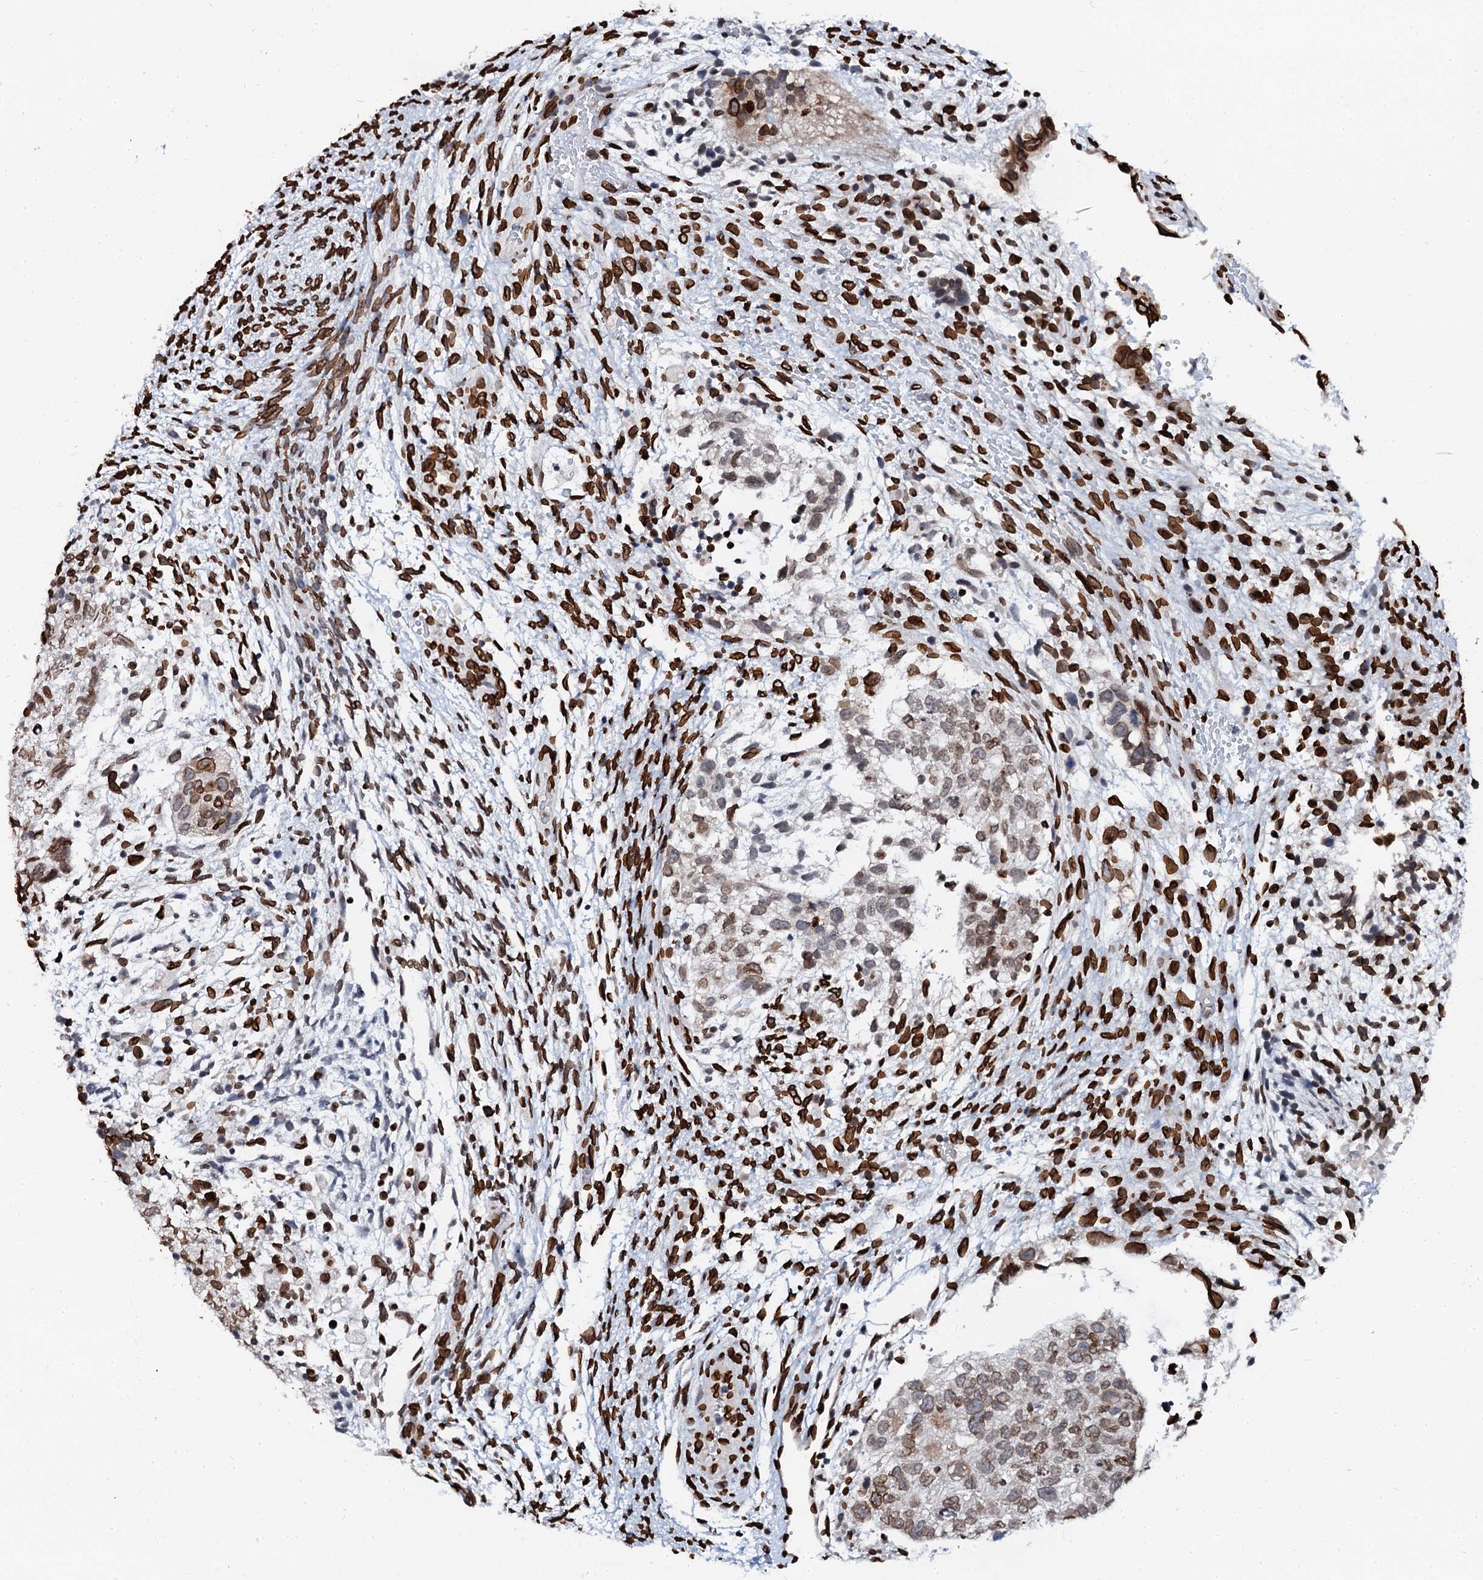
{"staining": {"intensity": "strong", "quantity": "25%-75%", "location": "cytoplasmic/membranous,nuclear"}, "tissue": "testis cancer", "cell_type": "Tumor cells", "image_type": "cancer", "snomed": [{"axis": "morphology", "description": "Carcinoma, Embryonal, NOS"}, {"axis": "topography", "description": "Testis"}], "caption": "Protein staining demonstrates strong cytoplasmic/membranous and nuclear staining in about 25%-75% of tumor cells in testis embryonal carcinoma.", "gene": "KATNAL2", "patient": {"sex": "male", "age": 37}}